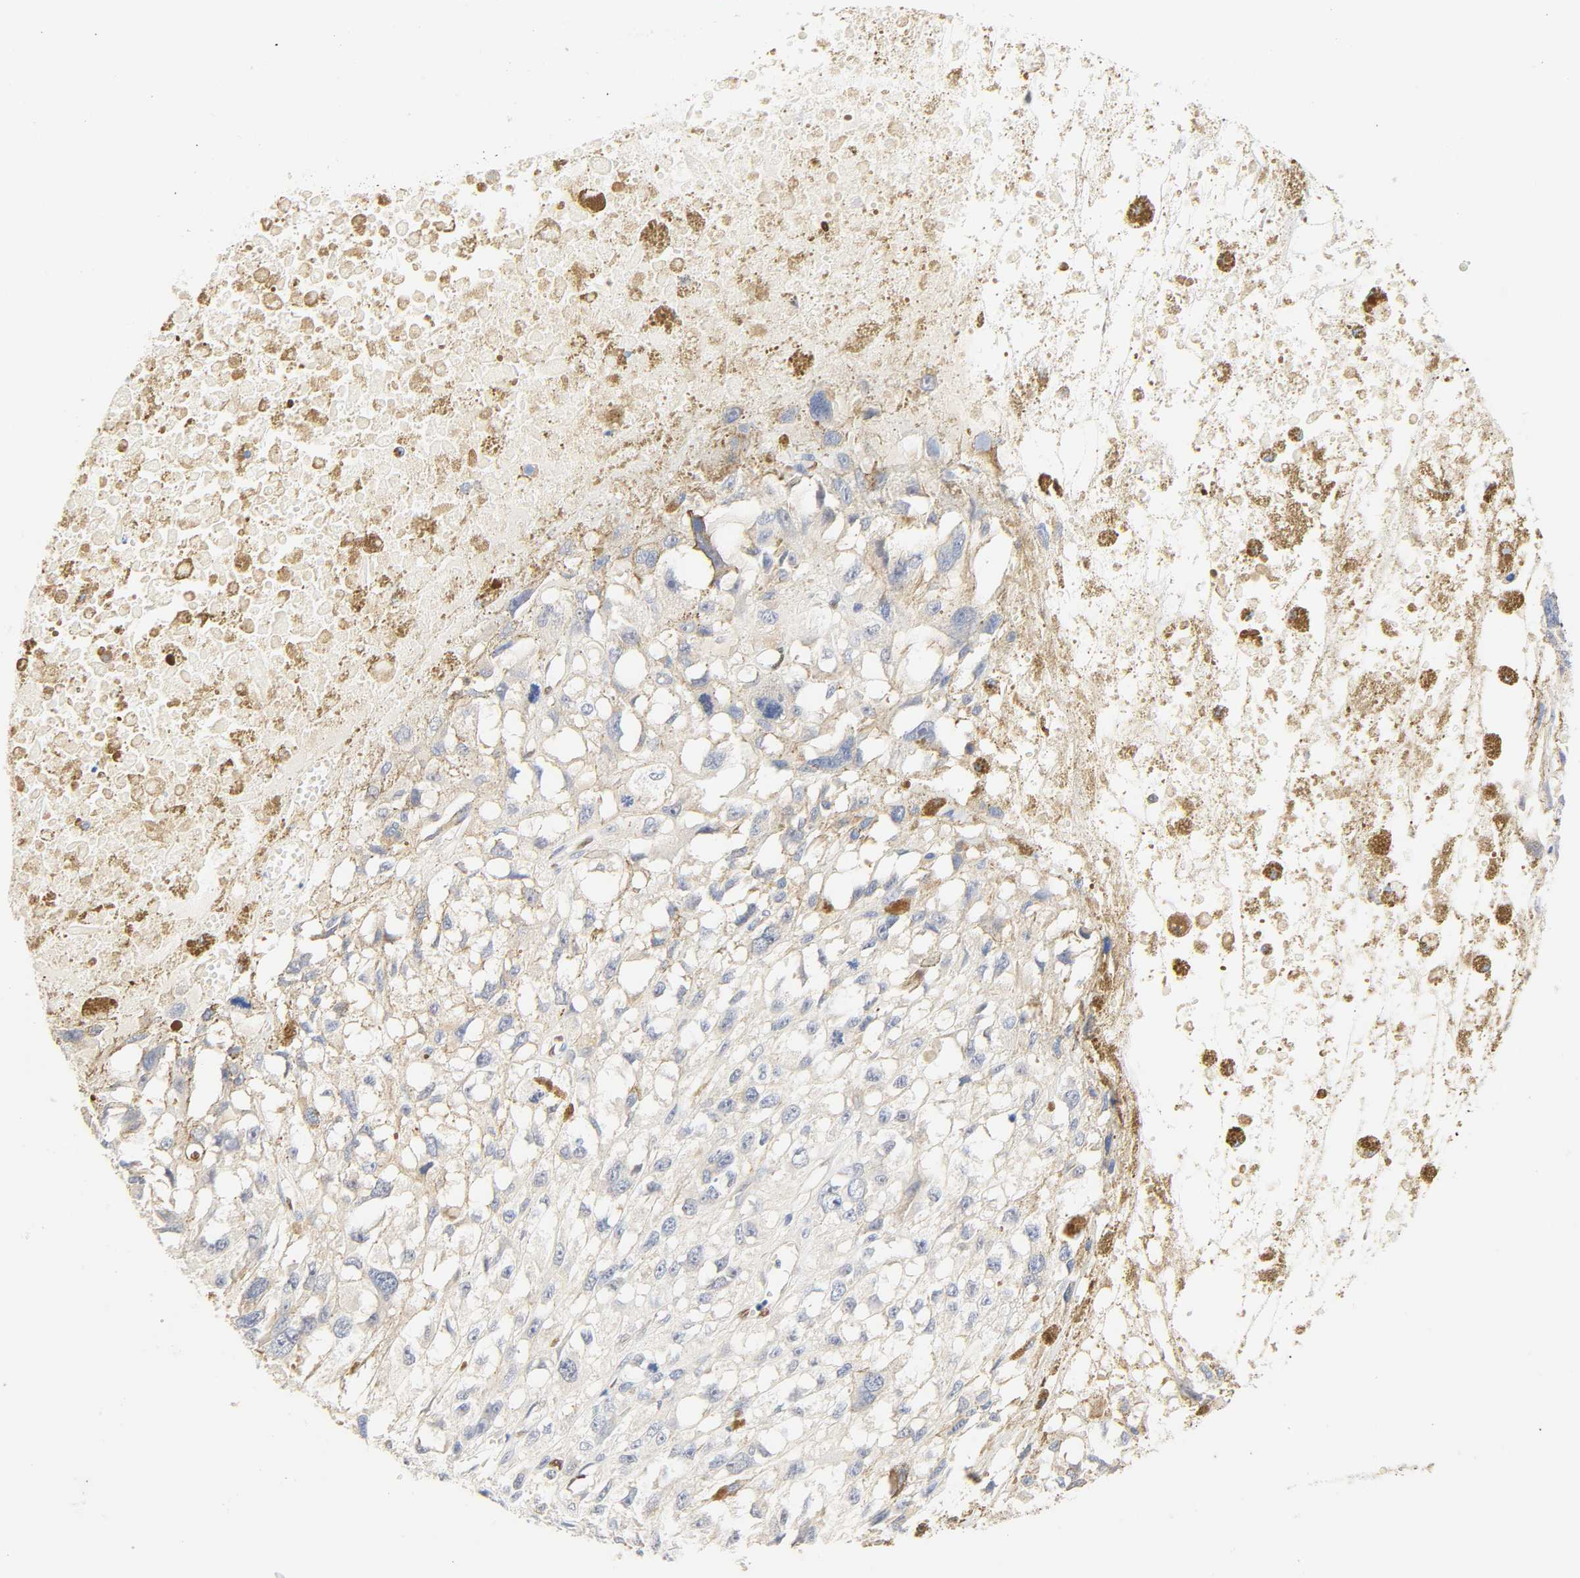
{"staining": {"intensity": "negative", "quantity": "none", "location": "none"}, "tissue": "melanoma", "cell_type": "Tumor cells", "image_type": "cancer", "snomed": [{"axis": "morphology", "description": "Malignant melanoma, Metastatic site"}, {"axis": "topography", "description": "Lymph node"}], "caption": "Immunohistochemical staining of malignant melanoma (metastatic site) shows no significant expression in tumor cells.", "gene": "BORCS8-MEF2B", "patient": {"sex": "male", "age": 59}}